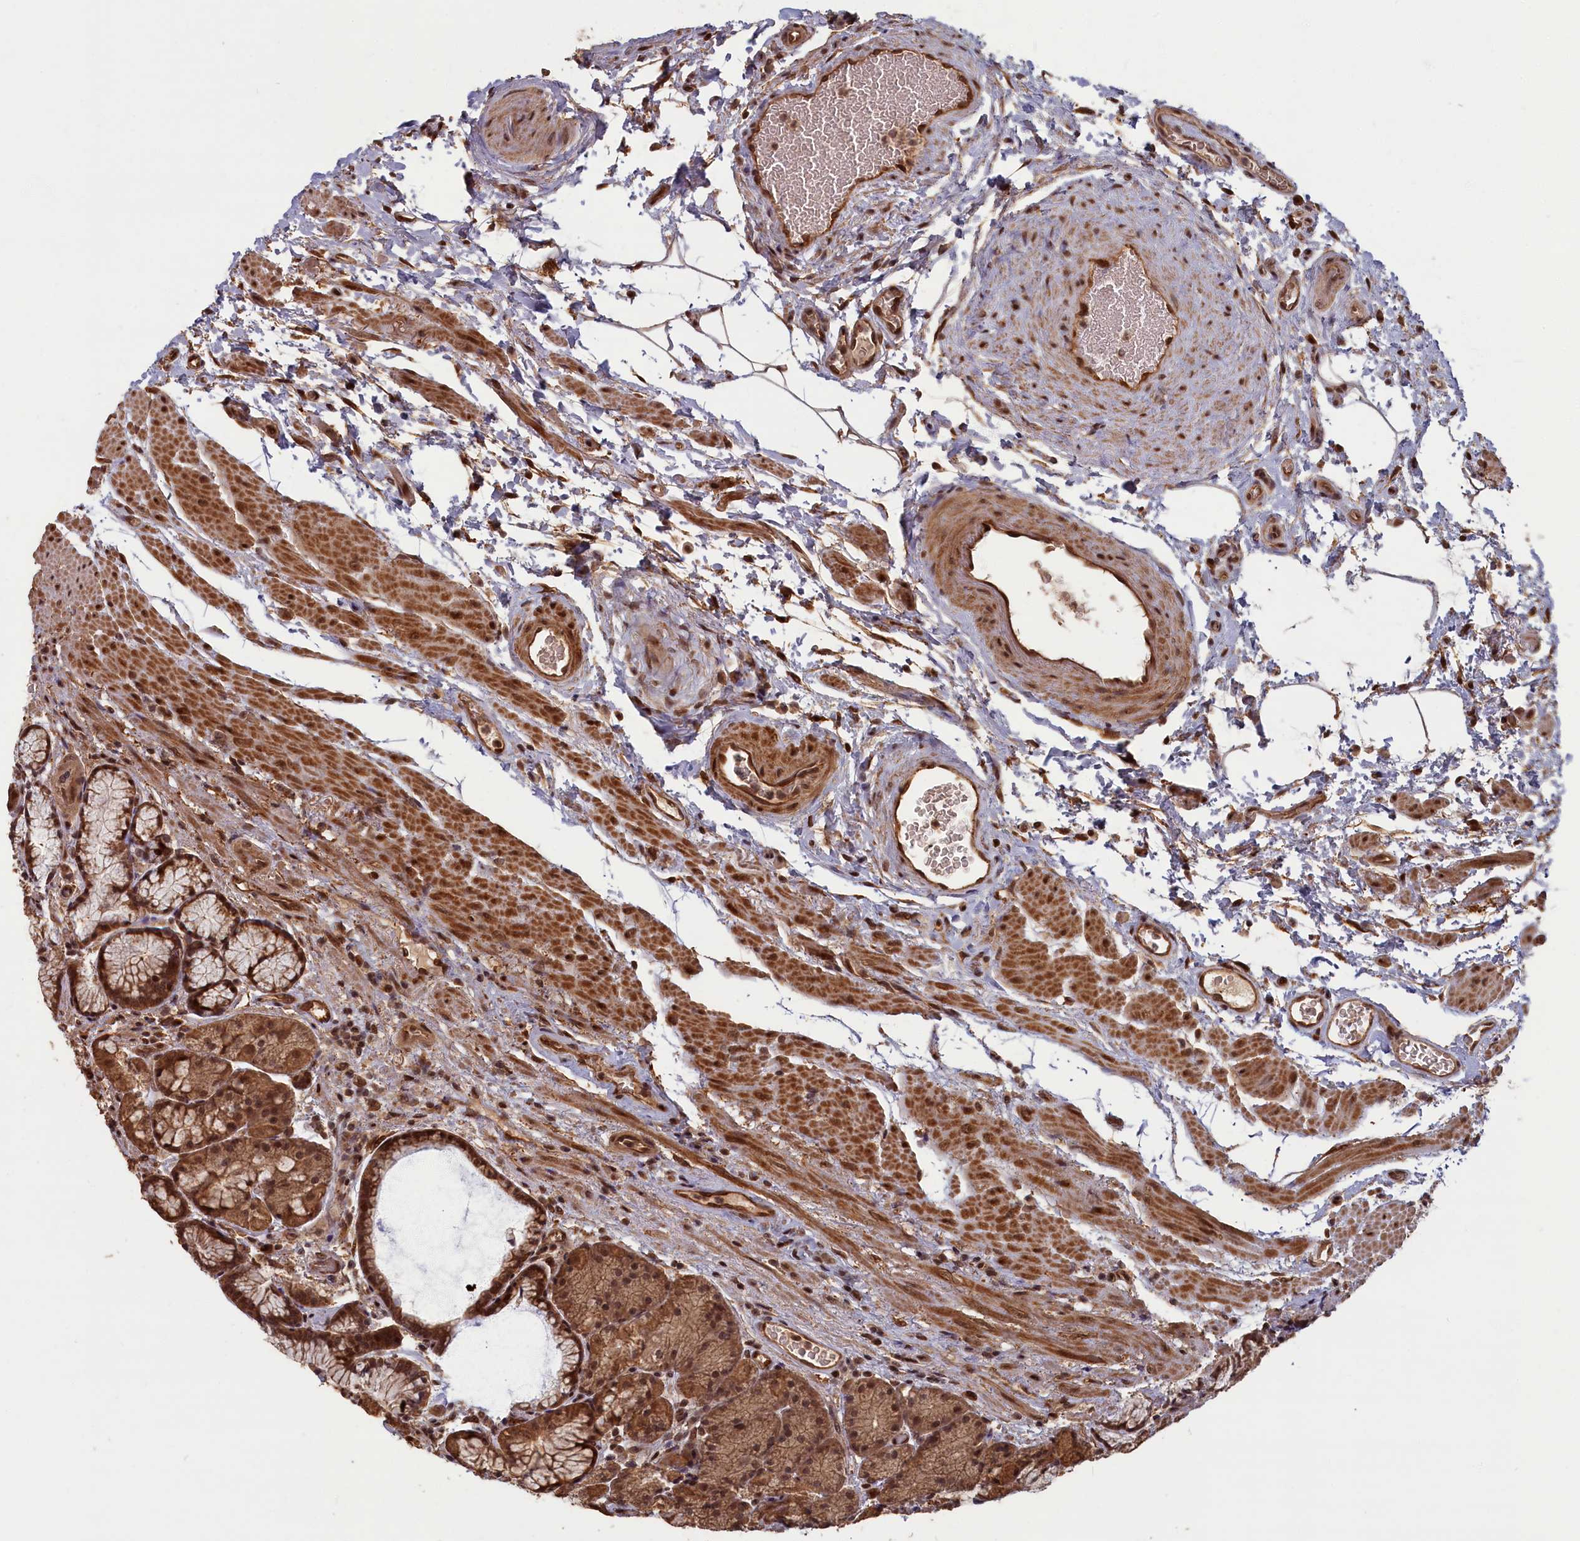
{"staining": {"intensity": "strong", "quantity": ">75%", "location": "cytoplasmic/membranous,nuclear"}, "tissue": "stomach", "cell_type": "Glandular cells", "image_type": "normal", "snomed": [{"axis": "morphology", "description": "Normal tissue, NOS"}, {"axis": "topography", "description": "Stomach"}], "caption": "DAB (3,3'-diaminobenzidine) immunohistochemical staining of benign human stomach demonstrates strong cytoplasmic/membranous,nuclear protein positivity in approximately >75% of glandular cells. (brown staining indicates protein expression, while blue staining denotes nuclei).", "gene": "HIF3A", "patient": {"sex": "male", "age": 63}}